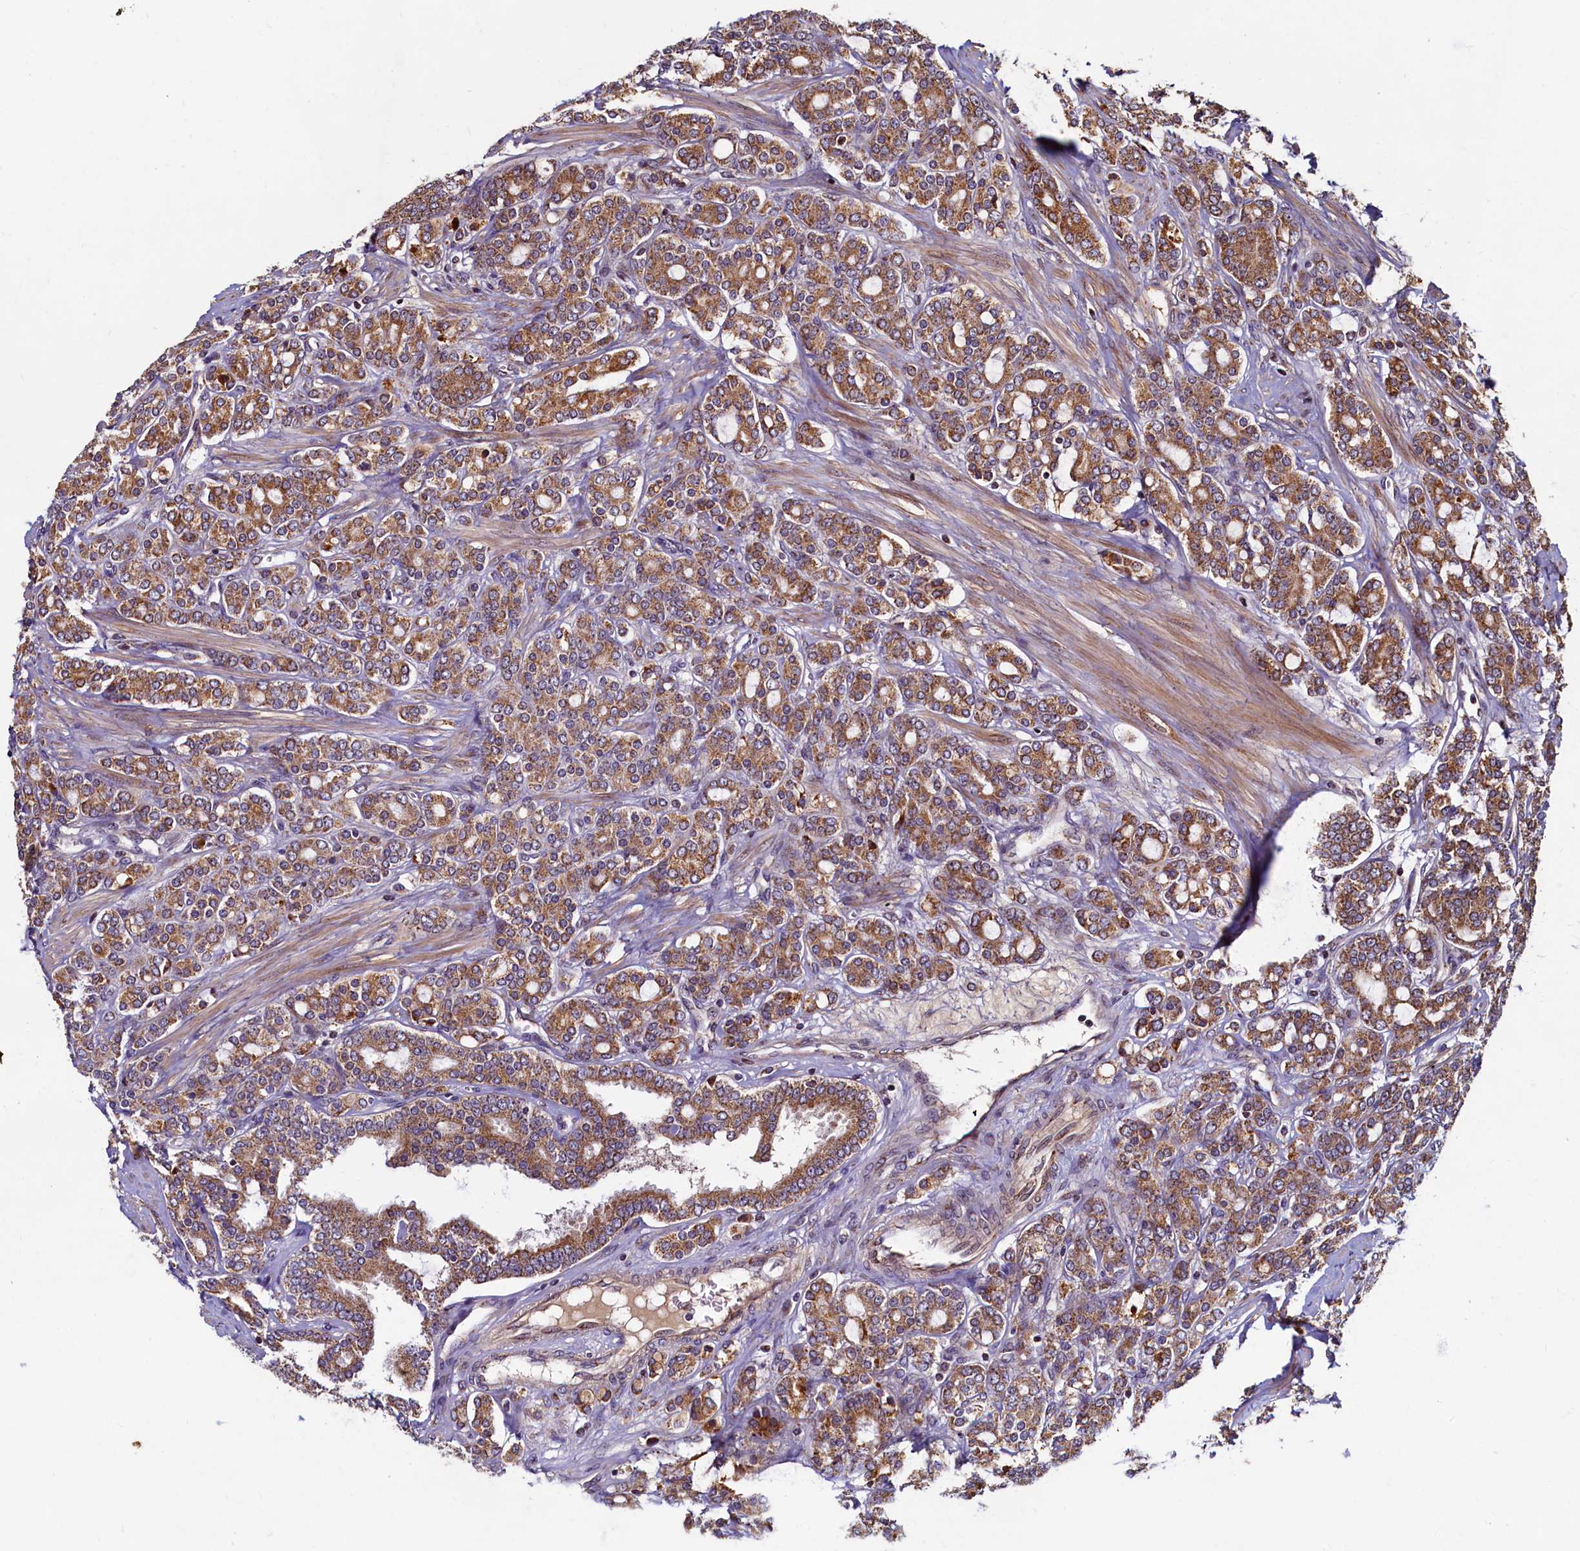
{"staining": {"intensity": "moderate", "quantity": ">75%", "location": "cytoplasmic/membranous"}, "tissue": "prostate cancer", "cell_type": "Tumor cells", "image_type": "cancer", "snomed": [{"axis": "morphology", "description": "Adenocarcinoma, High grade"}, {"axis": "topography", "description": "Prostate"}], "caption": "Tumor cells show medium levels of moderate cytoplasmic/membranous positivity in about >75% of cells in human prostate high-grade adenocarcinoma.", "gene": "NCKAP5L", "patient": {"sex": "male", "age": 62}}